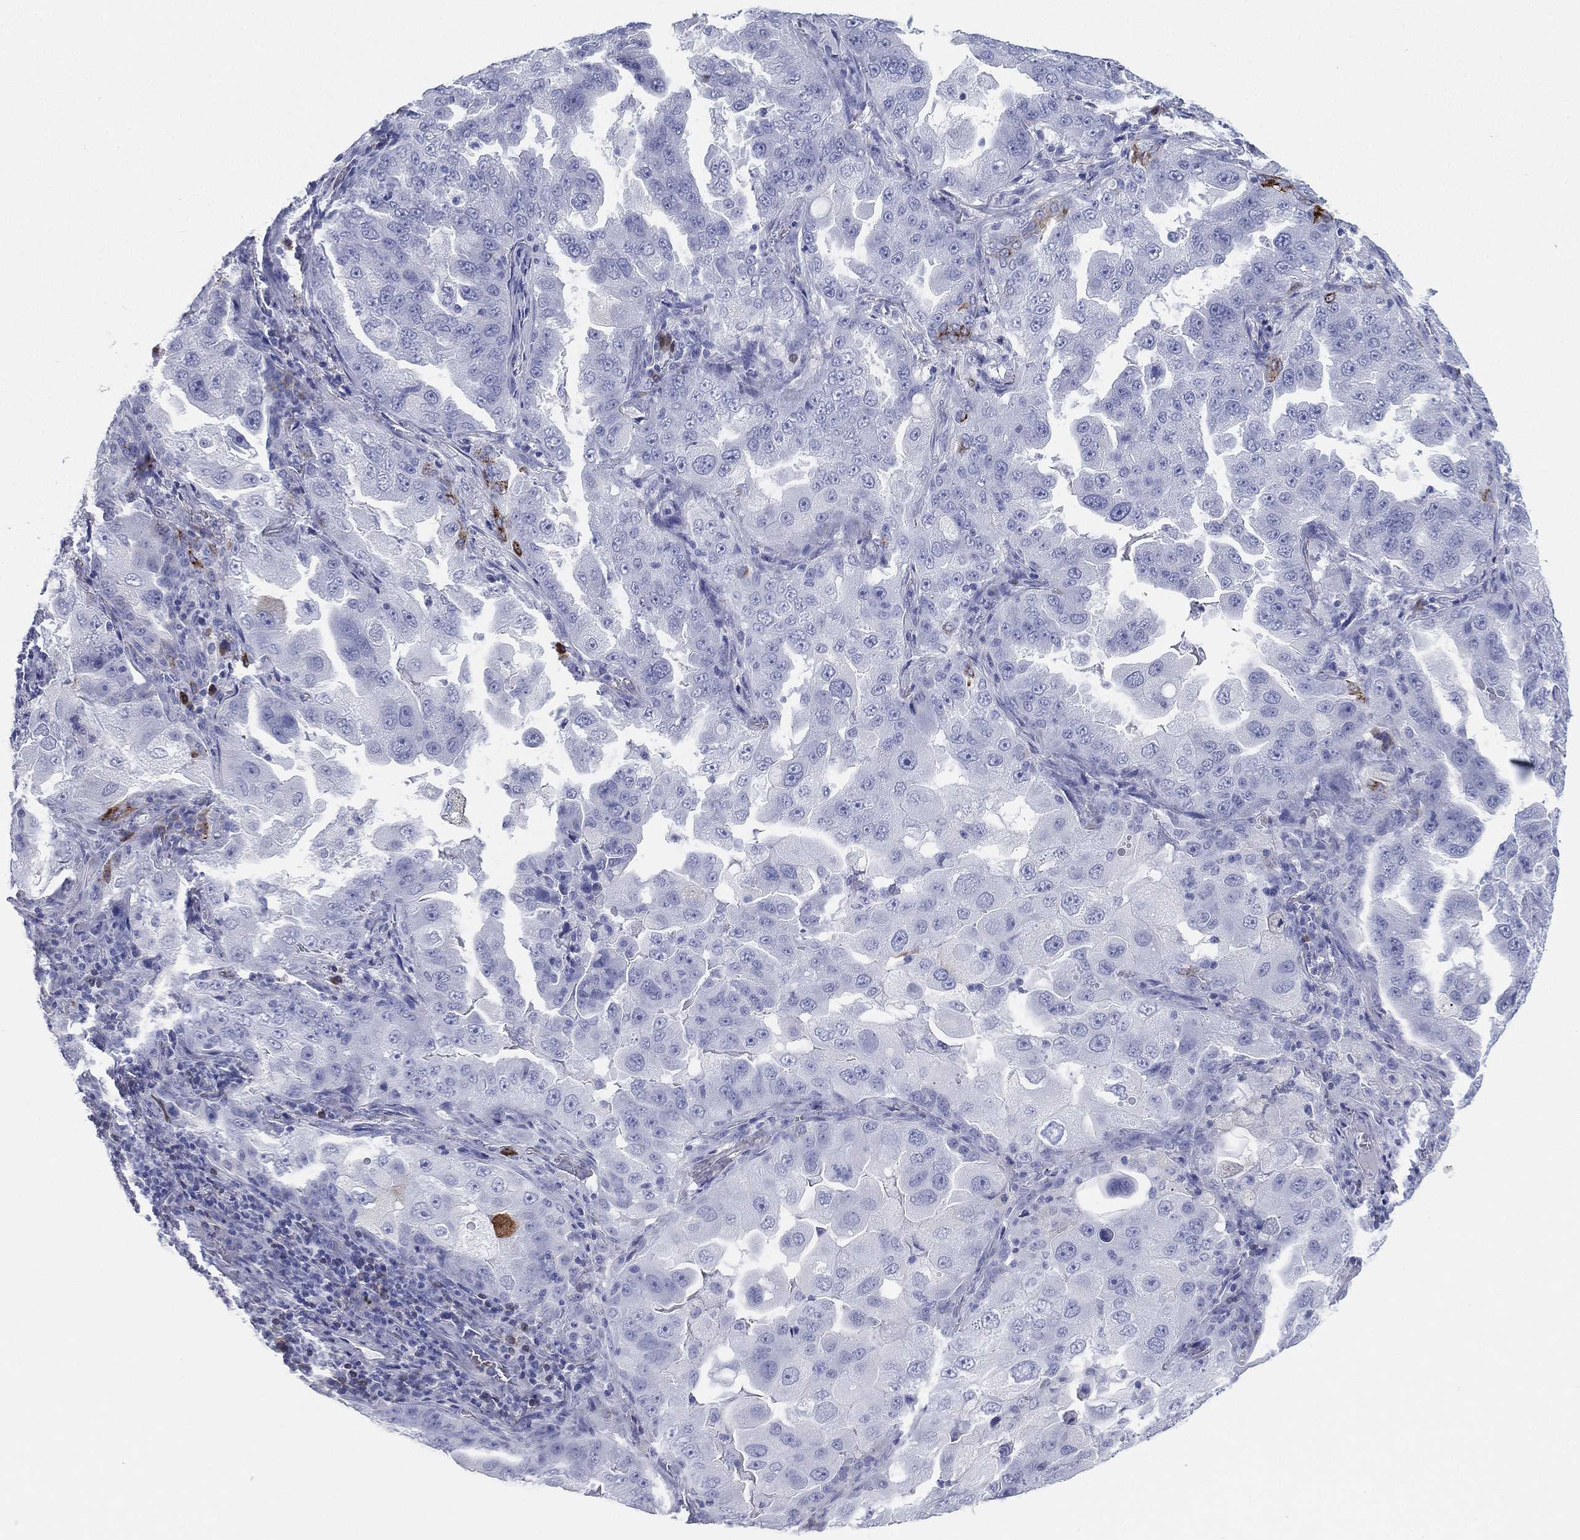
{"staining": {"intensity": "negative", "quantity": "none", "location": "none"}, "tissue": "lung cancer", "cell_type": "Tumor cells", "image_type": "cancer", "snomed": [{"axis": "morphology", "description": "Adenocarcinoma, NOS"}, {"axis": "topography", "description": "Lung"}], "caption": "The immunohistochemistry histopathology image has no significant expression in tumor cells of adenocarcinoma (lung) tissue.", "gene": "CD79A", "patient": {"sex": "female", "age": 61}}